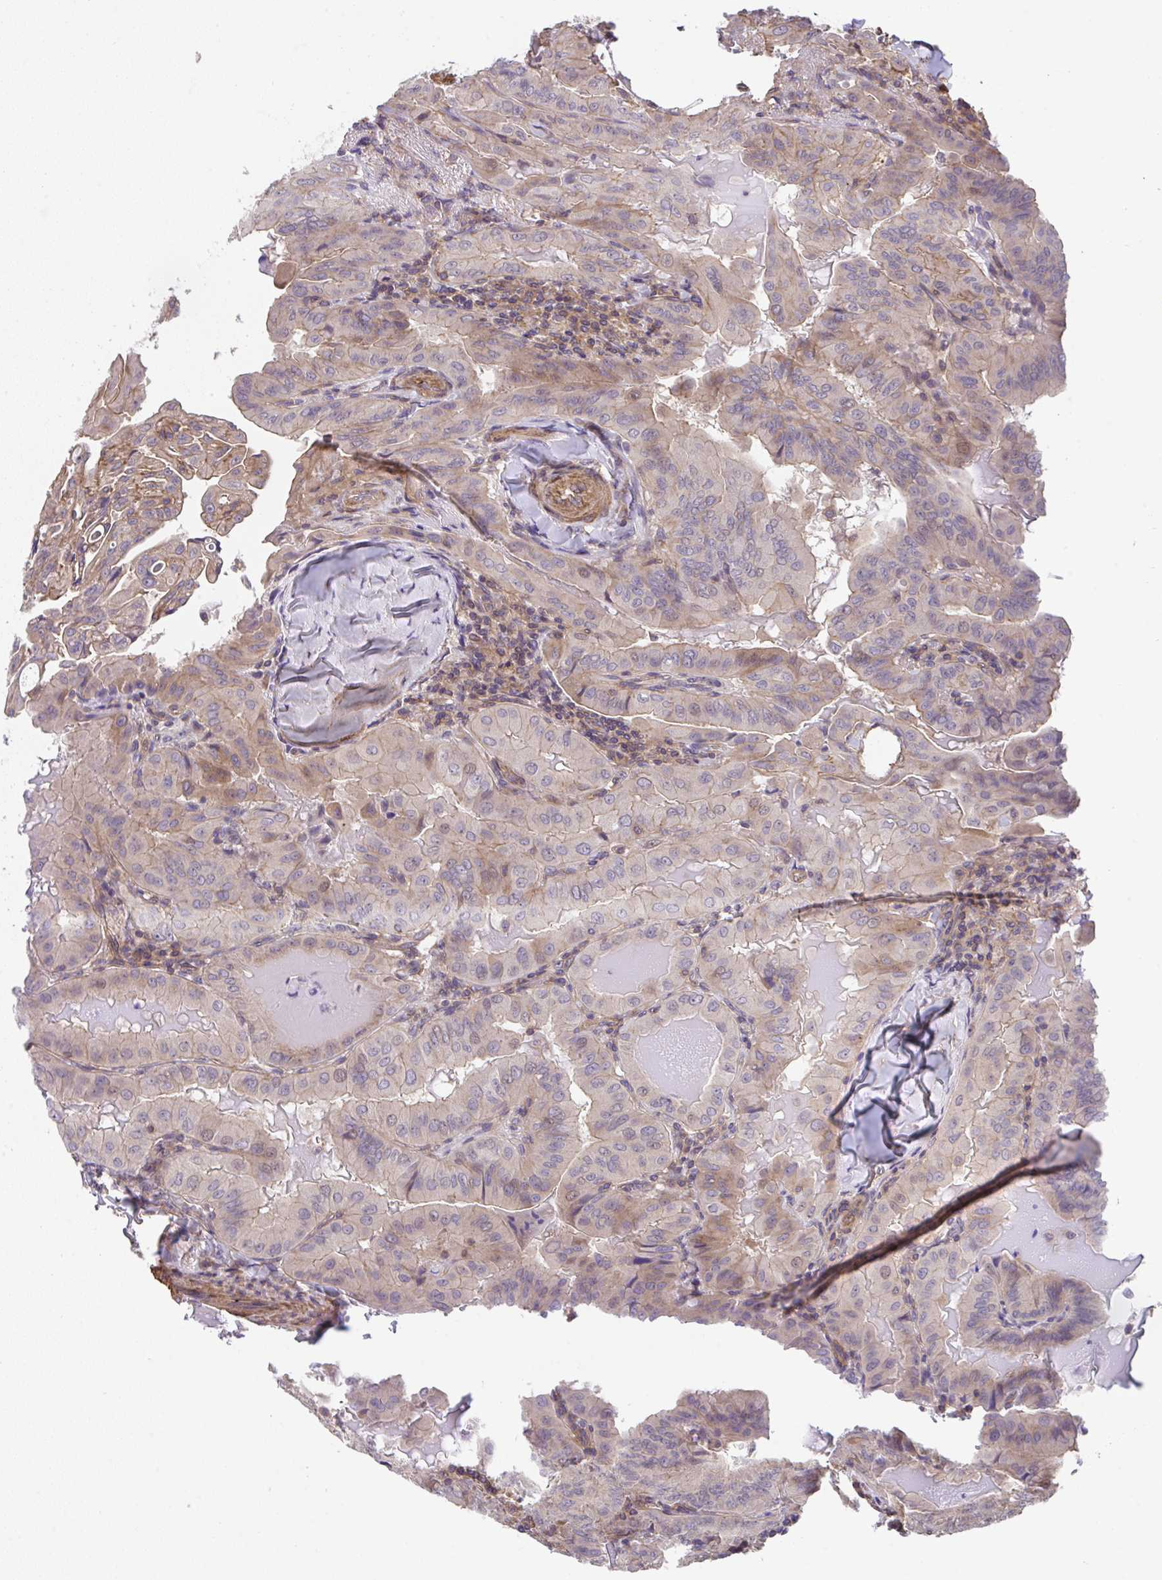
{"staining": {"intensity": "weak", "quantity": ">75%", "location": "cytoplasmic/membranous,nuclear"}, "tissue": "thyroid cancer", "cell_type": "Tumor cells", "image_type": "cancer", "snomed": [{"axis": "morphology", "description": "Papillary adenocarcinoma, NOS"}, {"axis": "topography", "description": "Thyroid gland"}], "caption": "Human thyroid cancer (papillary adenocarcinoma) stained for a protein (brown) exhibits weak cytoplasmic/membranous and nuclear positive positivity in approximately >75% of tumor cells.", "gene": "ZNF696", "patient": {"sex": "female", "age": 68}}